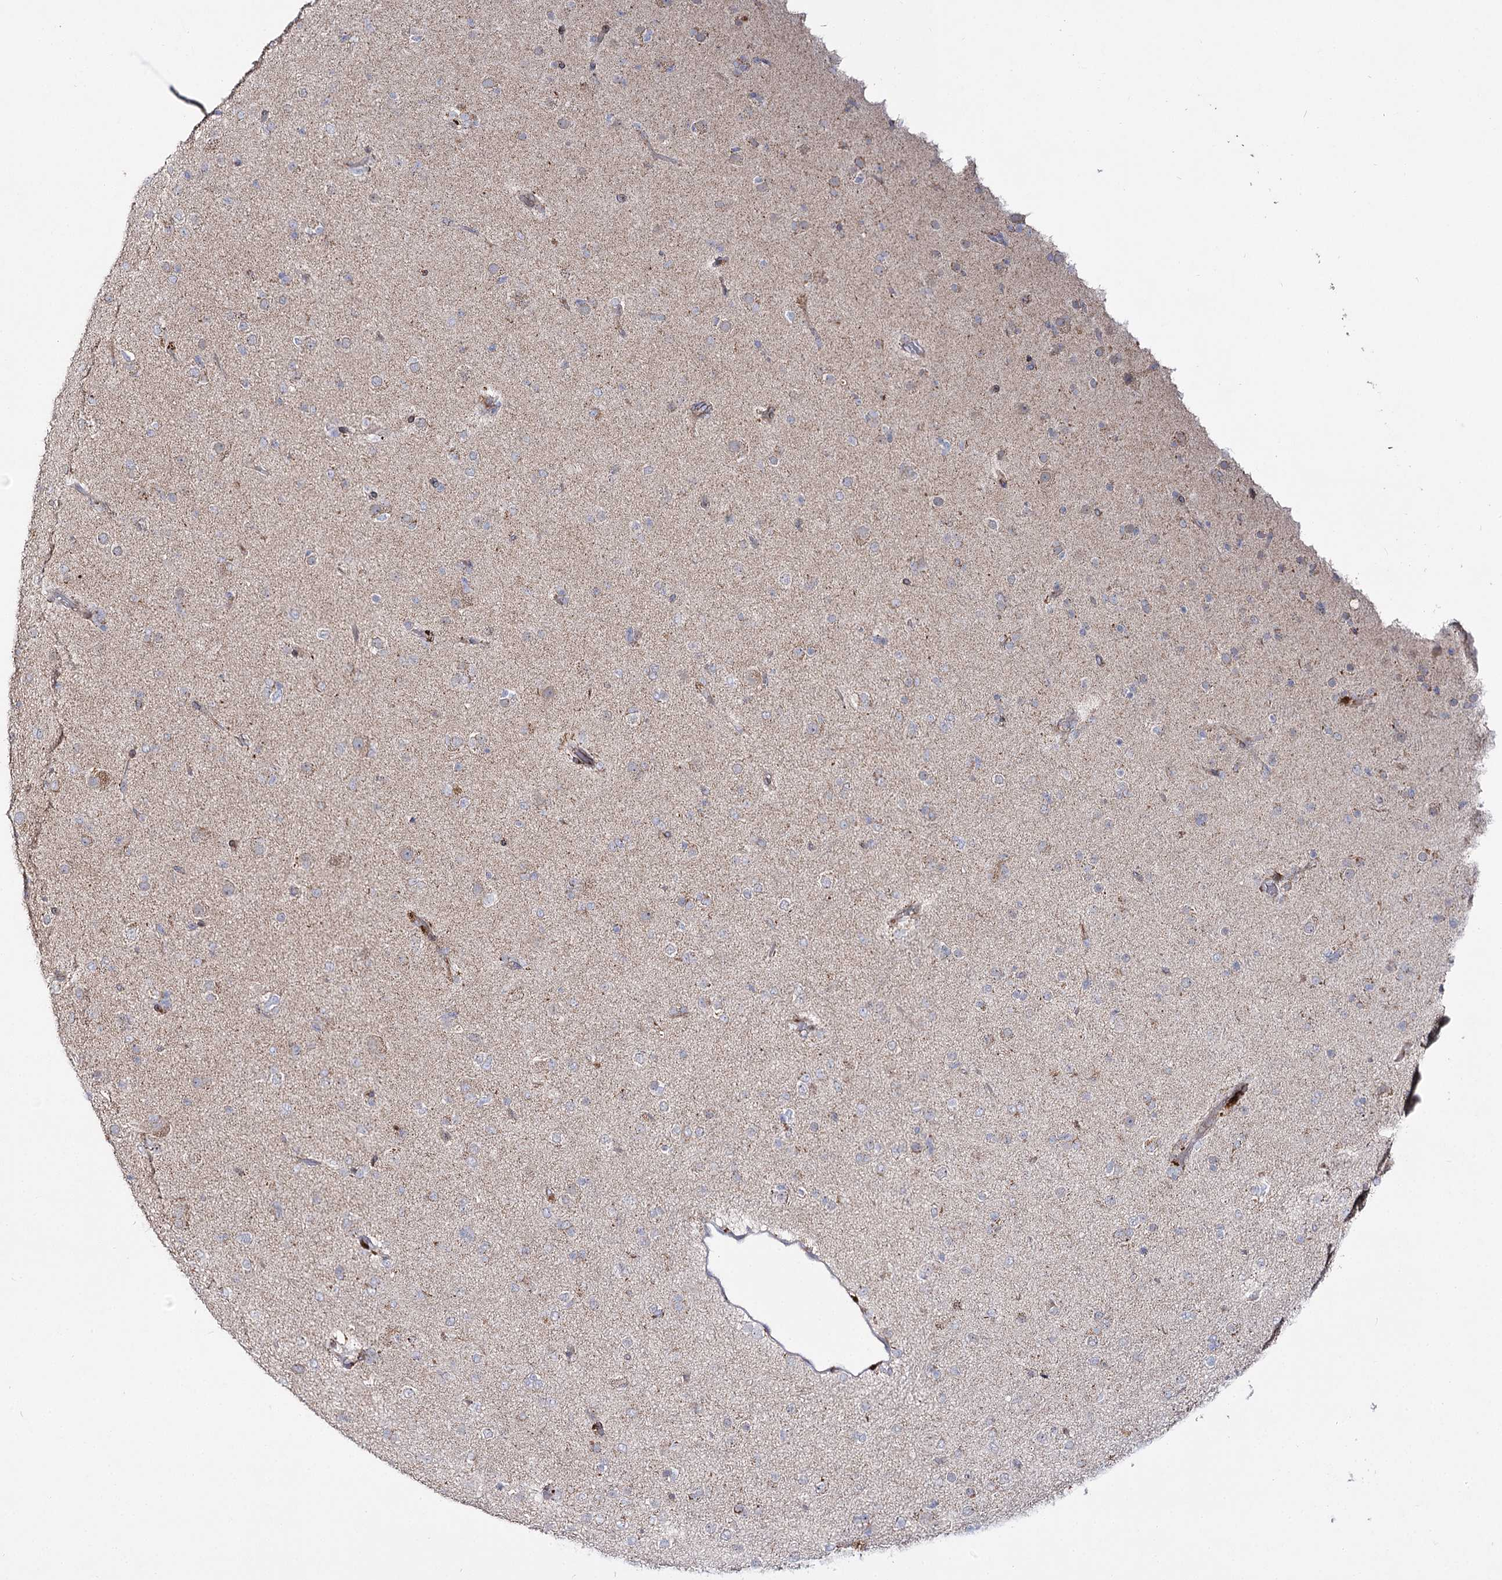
{"staining": {"intensity": "negative", "quantity": "none", "location": "none"}, "tissue": "glioma", "cell_type": "Tumor cells", "image_type": "cancer", "snomed": [{"axis": "morphology", "description": "Glioma, malignant, Low grade"}, {"axis": "topography", "description": "Brain"}], "caption": "High magnification brightfield microscopy of malignant low-grade glioma stained with DAB (3,3'-diaminobenzidine) (brown) and counterstained with hematoxylin (blue): tumor cells show no significant staining.", "gene": "C11orf80", "patient": {"sex": "male", "age": 65}}